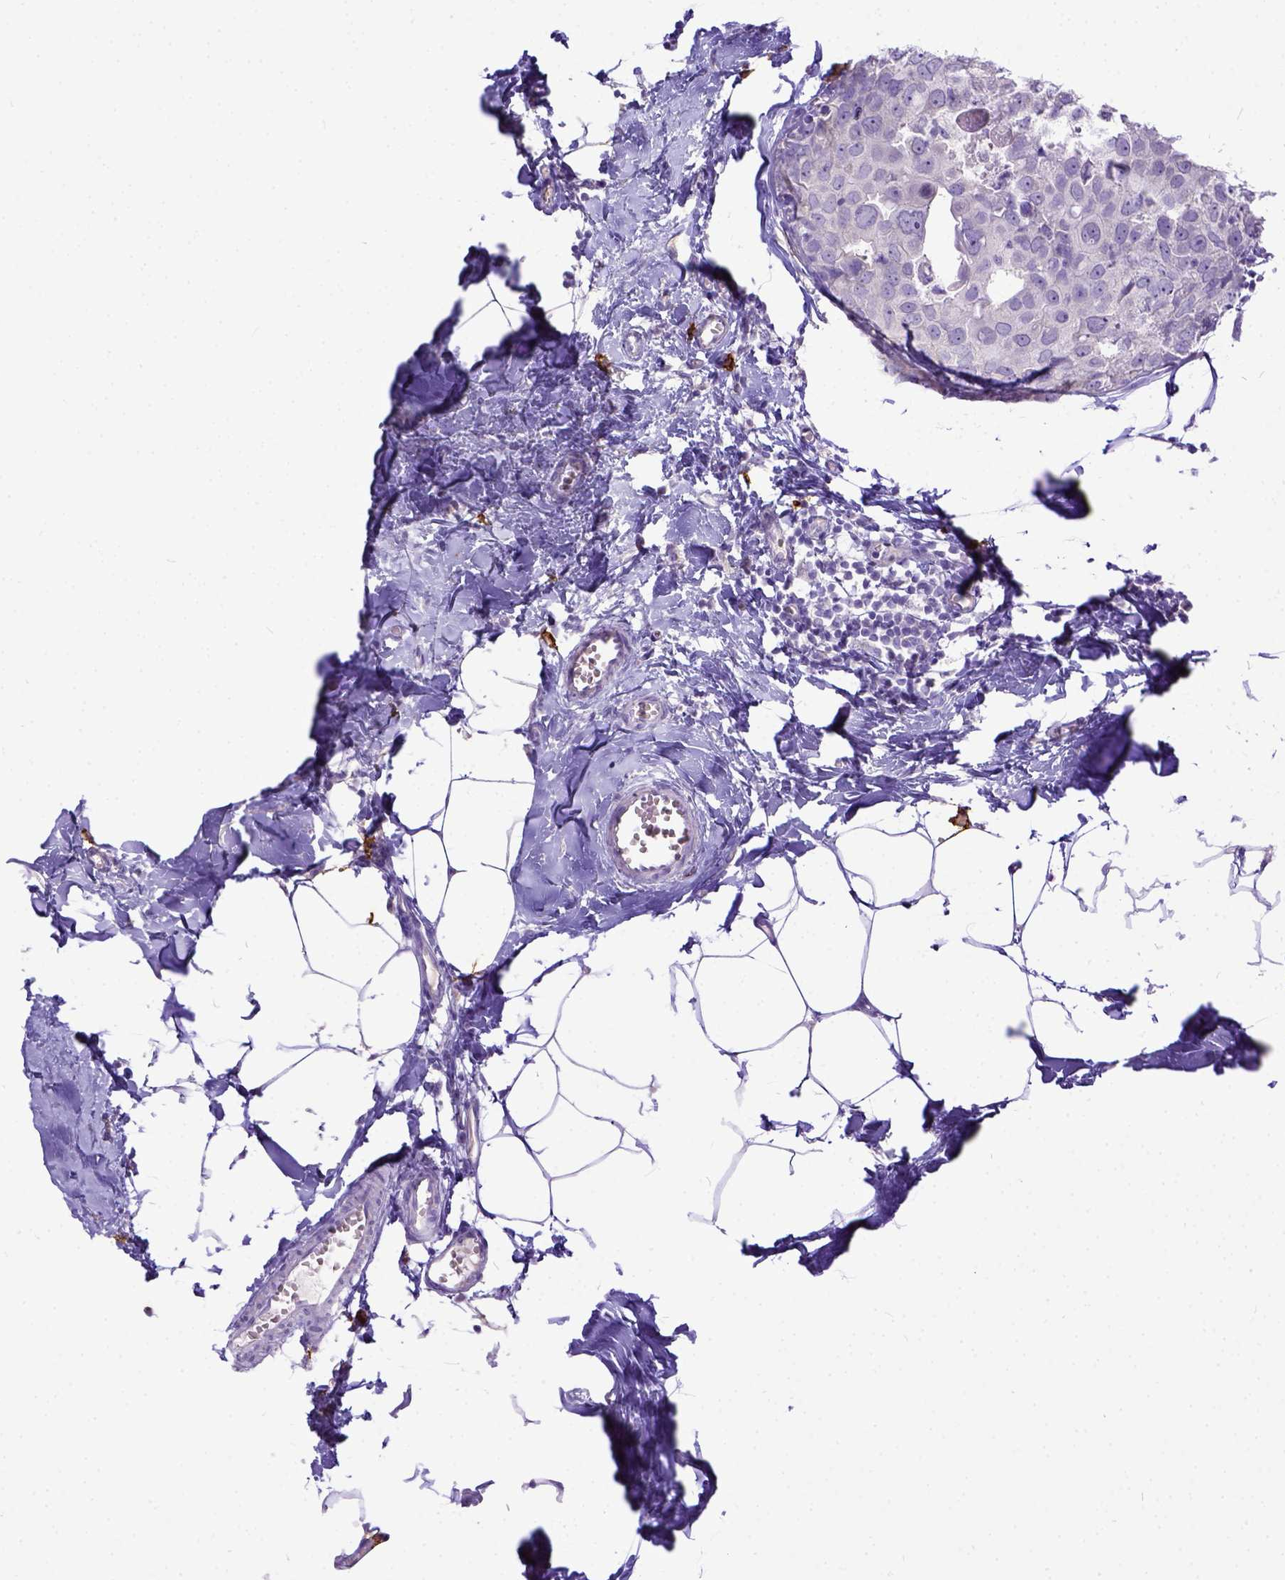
{"staining": {"intensity": "negative", "quantity": "none", "location": "none"}, "tissue": "breast cancer", "cell_type": "Tumor cells", "image_type": "cancer", "snomed": [{"axis": "morphology", "description": "Duct carcinoma"}, {"axis": "topography", "description": "Breast"}], "caption": "Human breast cancer stained for a protein using immunohistochemistry reveals no expression in tumor cells.", "gene": "KIT", "patient": {"sex": "female", "age": 38}}